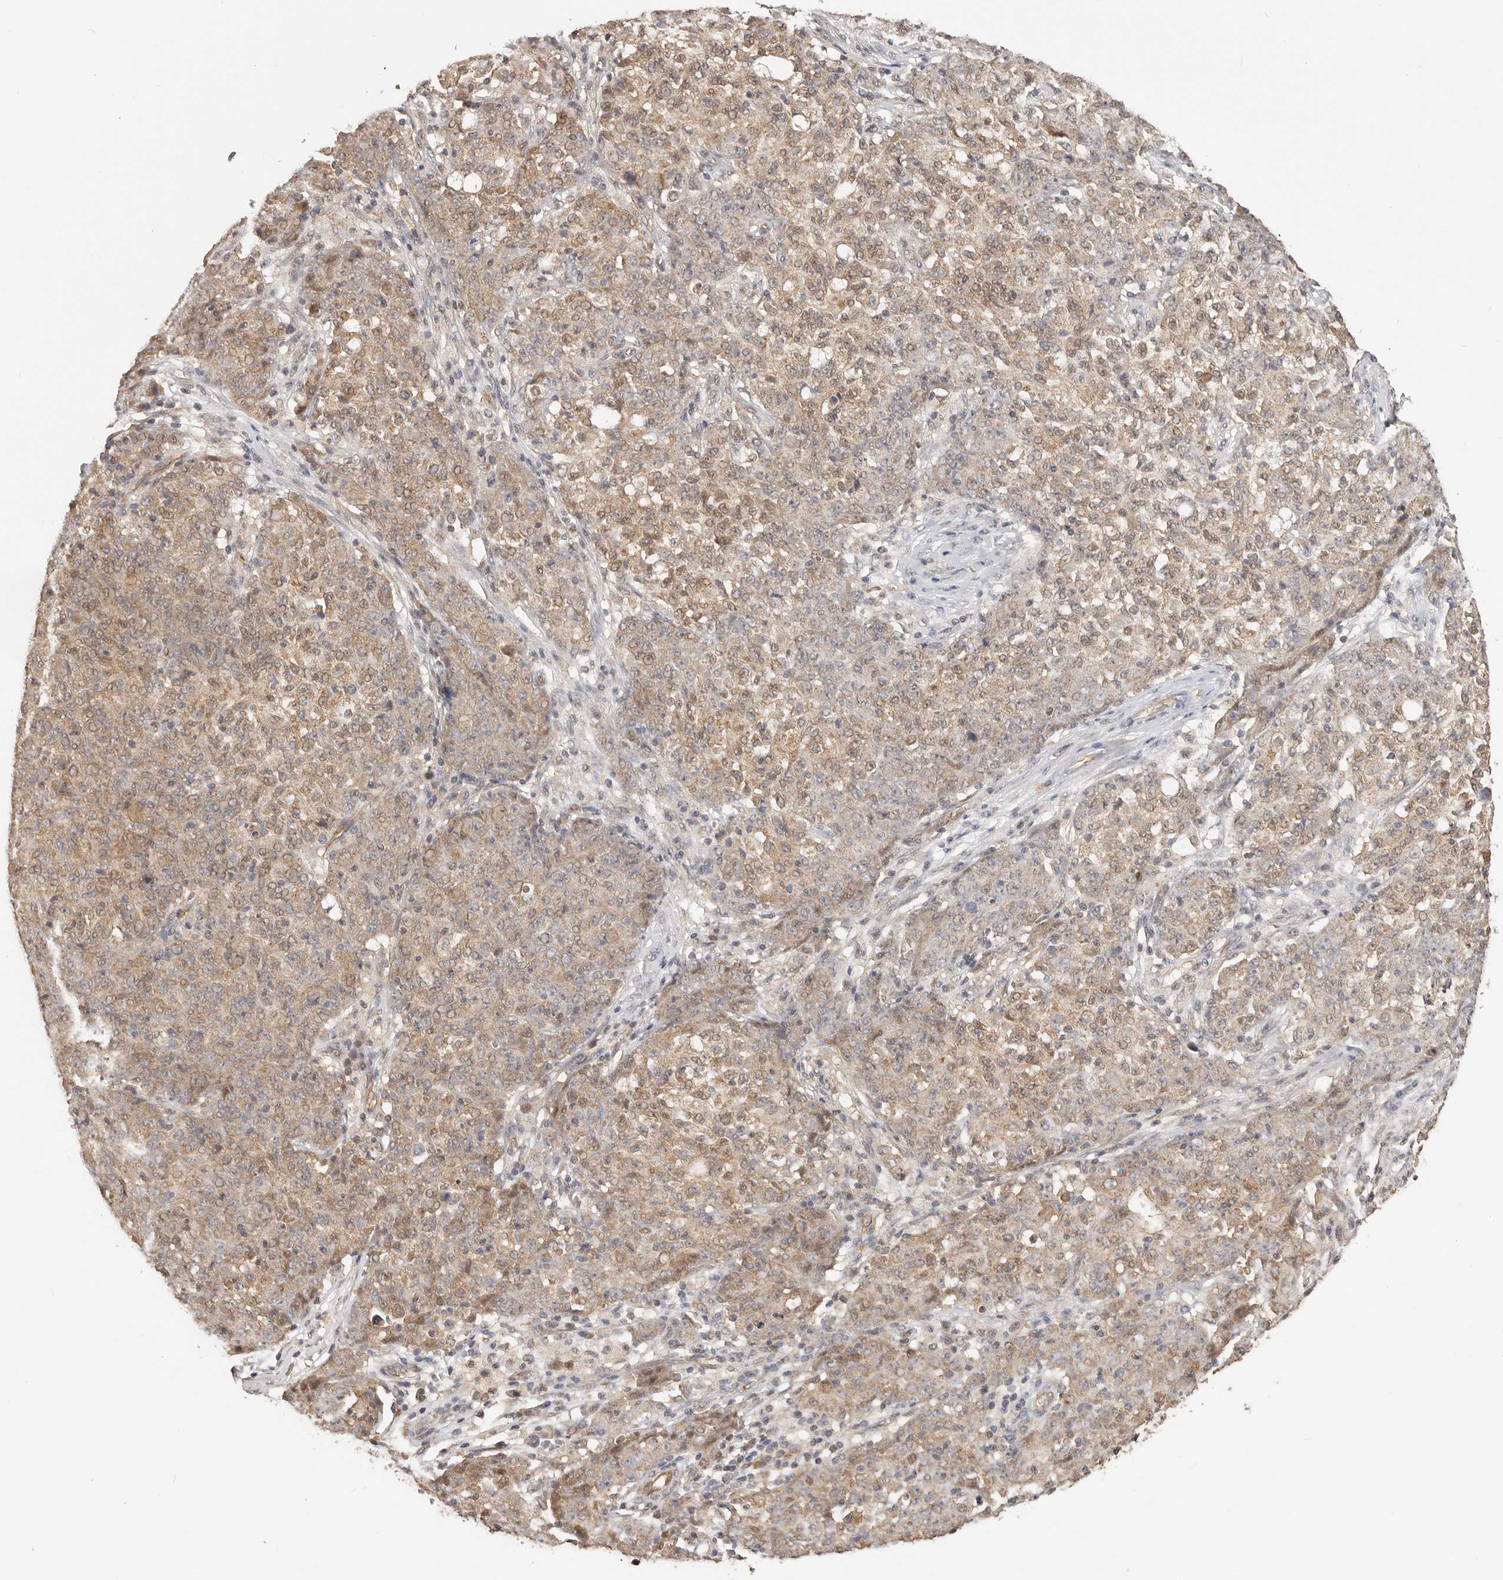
{"staining": {"intensity": "moderate", "quantity": ">75%", "location": "cytoplasmic/membranous"}, "tissue": "ovarian cancer", "cell_type": "Tumor cells", "image_type": "cancer", "snomed": [{"axis": "morphology", "description": "Carcinoma, endometroid"}, {"axis": "topography", "description": "Ovary"}], "caption": "Immunohistochemical staining of endometroid carcinoma (ovarian) displays medium levels of moderate cytoplasmic/membranous expression in approximately >75% of tumor cells.", "gene": "AFDN", "patient": {"sex": "female", "age": 42}}